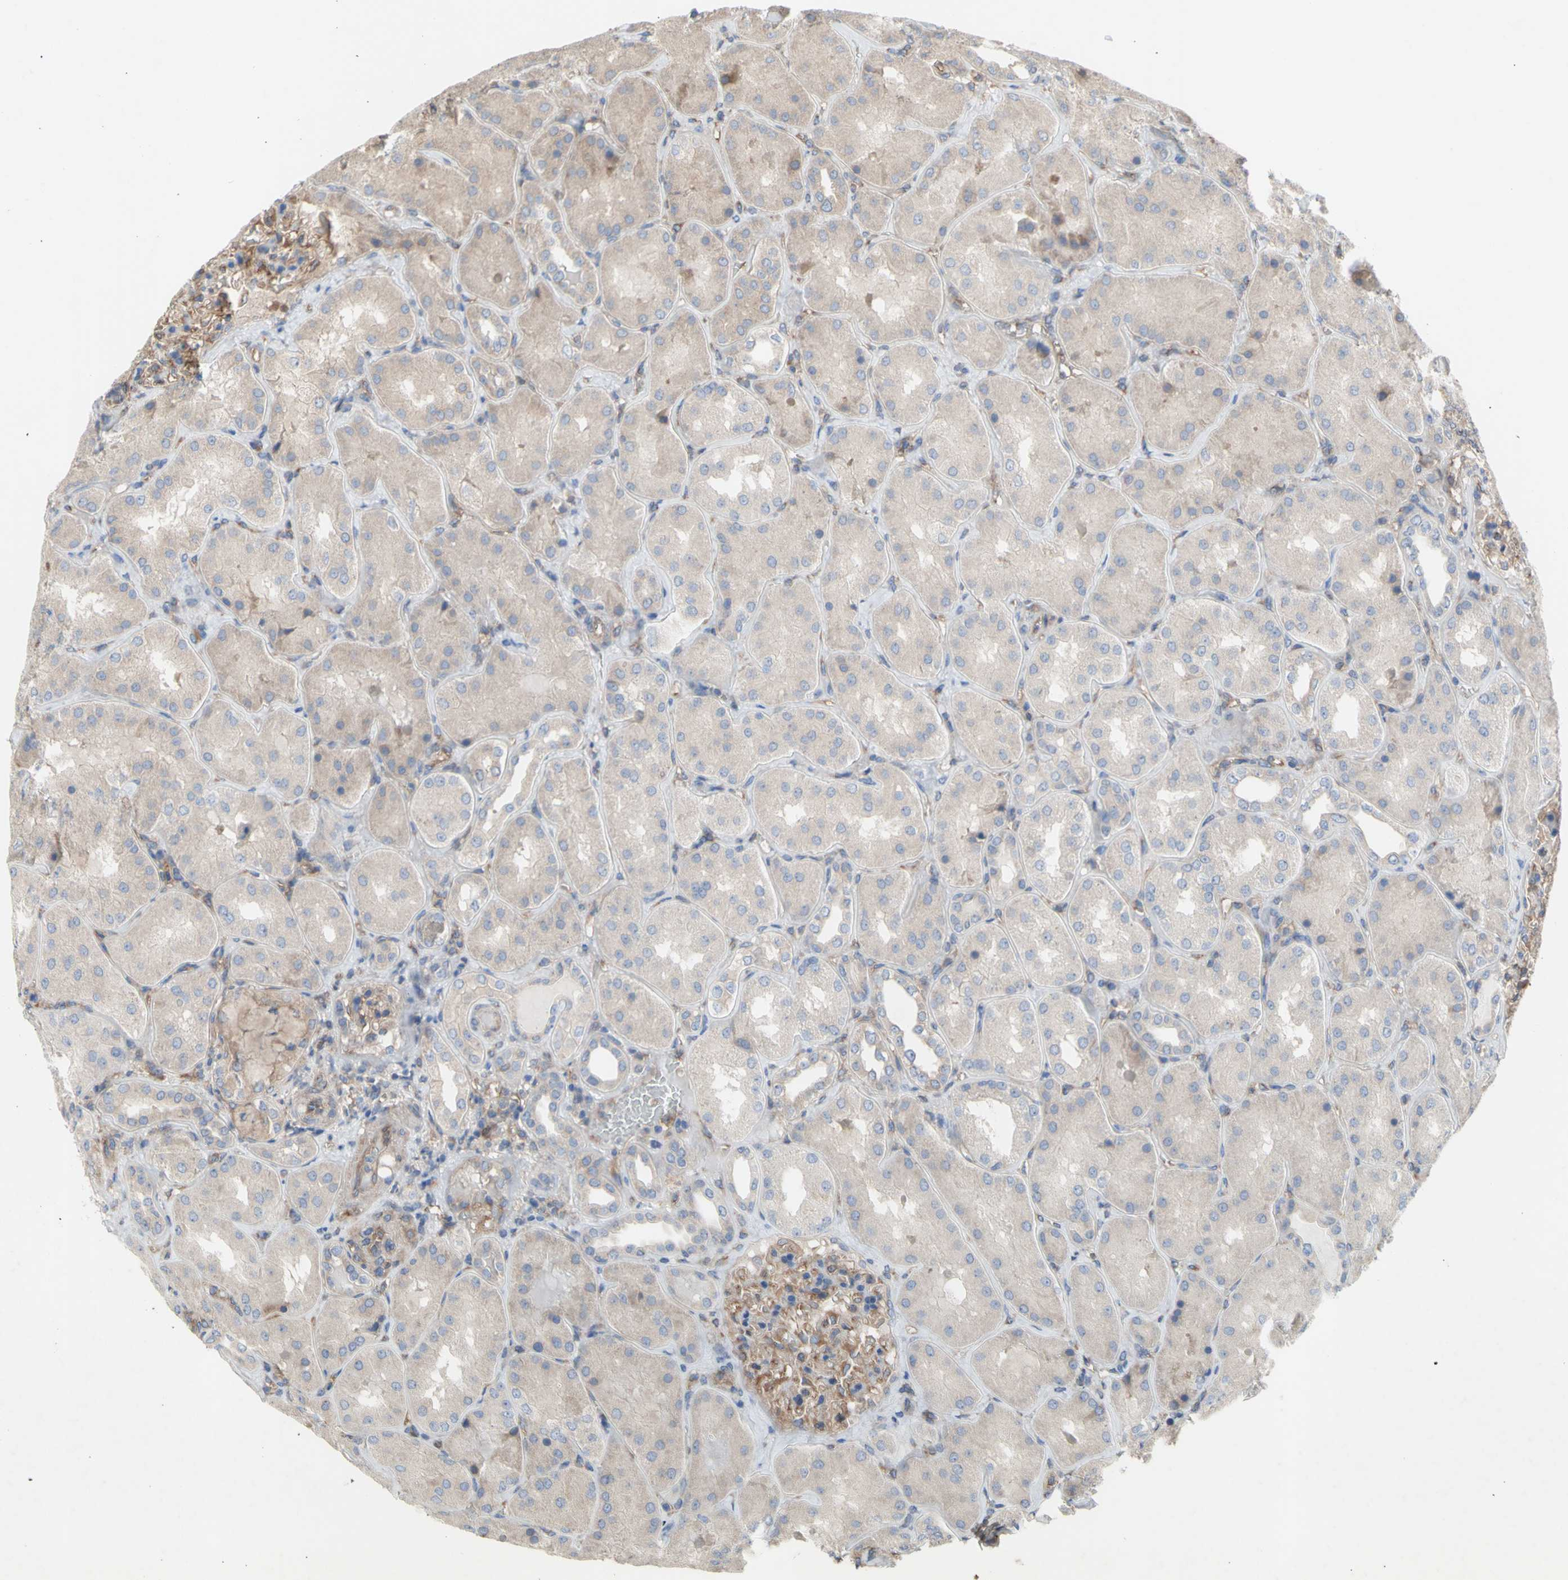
{"staining": {"intensity": "moderate", "quantity": "25%-75%", "location": "cytoplasmic/membranous"}, "tissue": "kidney", "cell_type": "Cells in glomeruli", "image_type": "normal", "snomed": [{"axis": "morphology", "description": "Normal tissue, NOS"}, {"axis": "topography", "description": "Kidney"}], "caption": "Brown immunohistochemical staining in benign human kidney displays moderate cytoplasmic/membranous positivity in approximately 25%-75% of cells in glomeruli. The protein of interest is shown in brown color, while the nuclei are stained blue.", "gene": "KLC1", "patient": {"sex": "female", "age": 56}}